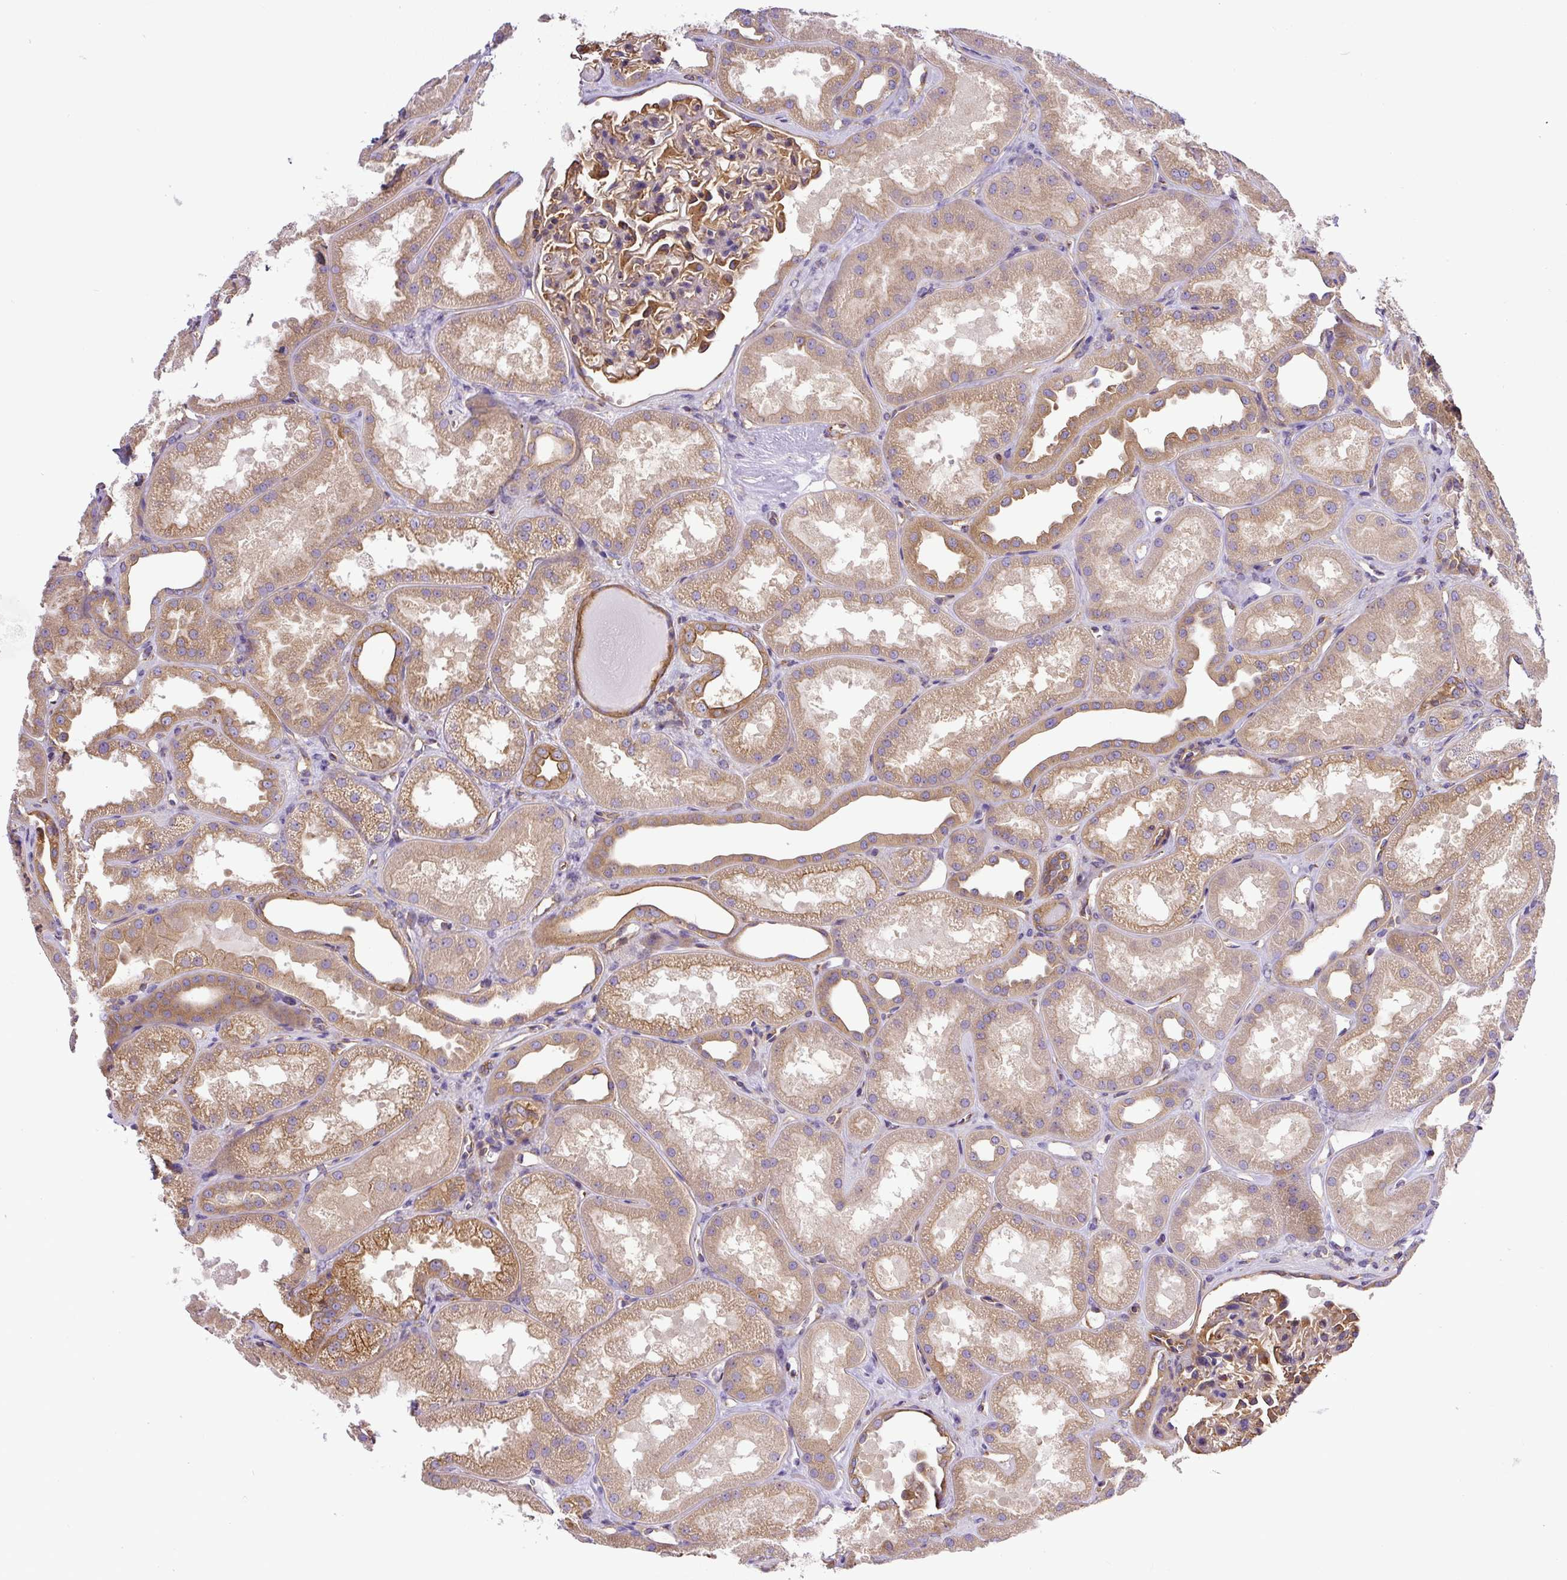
{"staining": {"intensity": "moderate", "quantity": ">75%", "location": "cytoplasmic/membranous"}, "tissue": "kidney", "cell_type": "Cells in glomeruli", "image_type": "normal", "snomed": [{"axis": "morphology", "description": "Normal tissue, NOS"}, {"axis": "topography", "description": "Kidney"}], "caption": "A brown stain shows moderate cytoplasmic/membranous positivity of a protein in cells in glomeruli of normal human kidney. (IHC, brightfield microscopy, high magnification).", "gene": "DCTN1", "patient": {"sex": "male", "age": 61}}